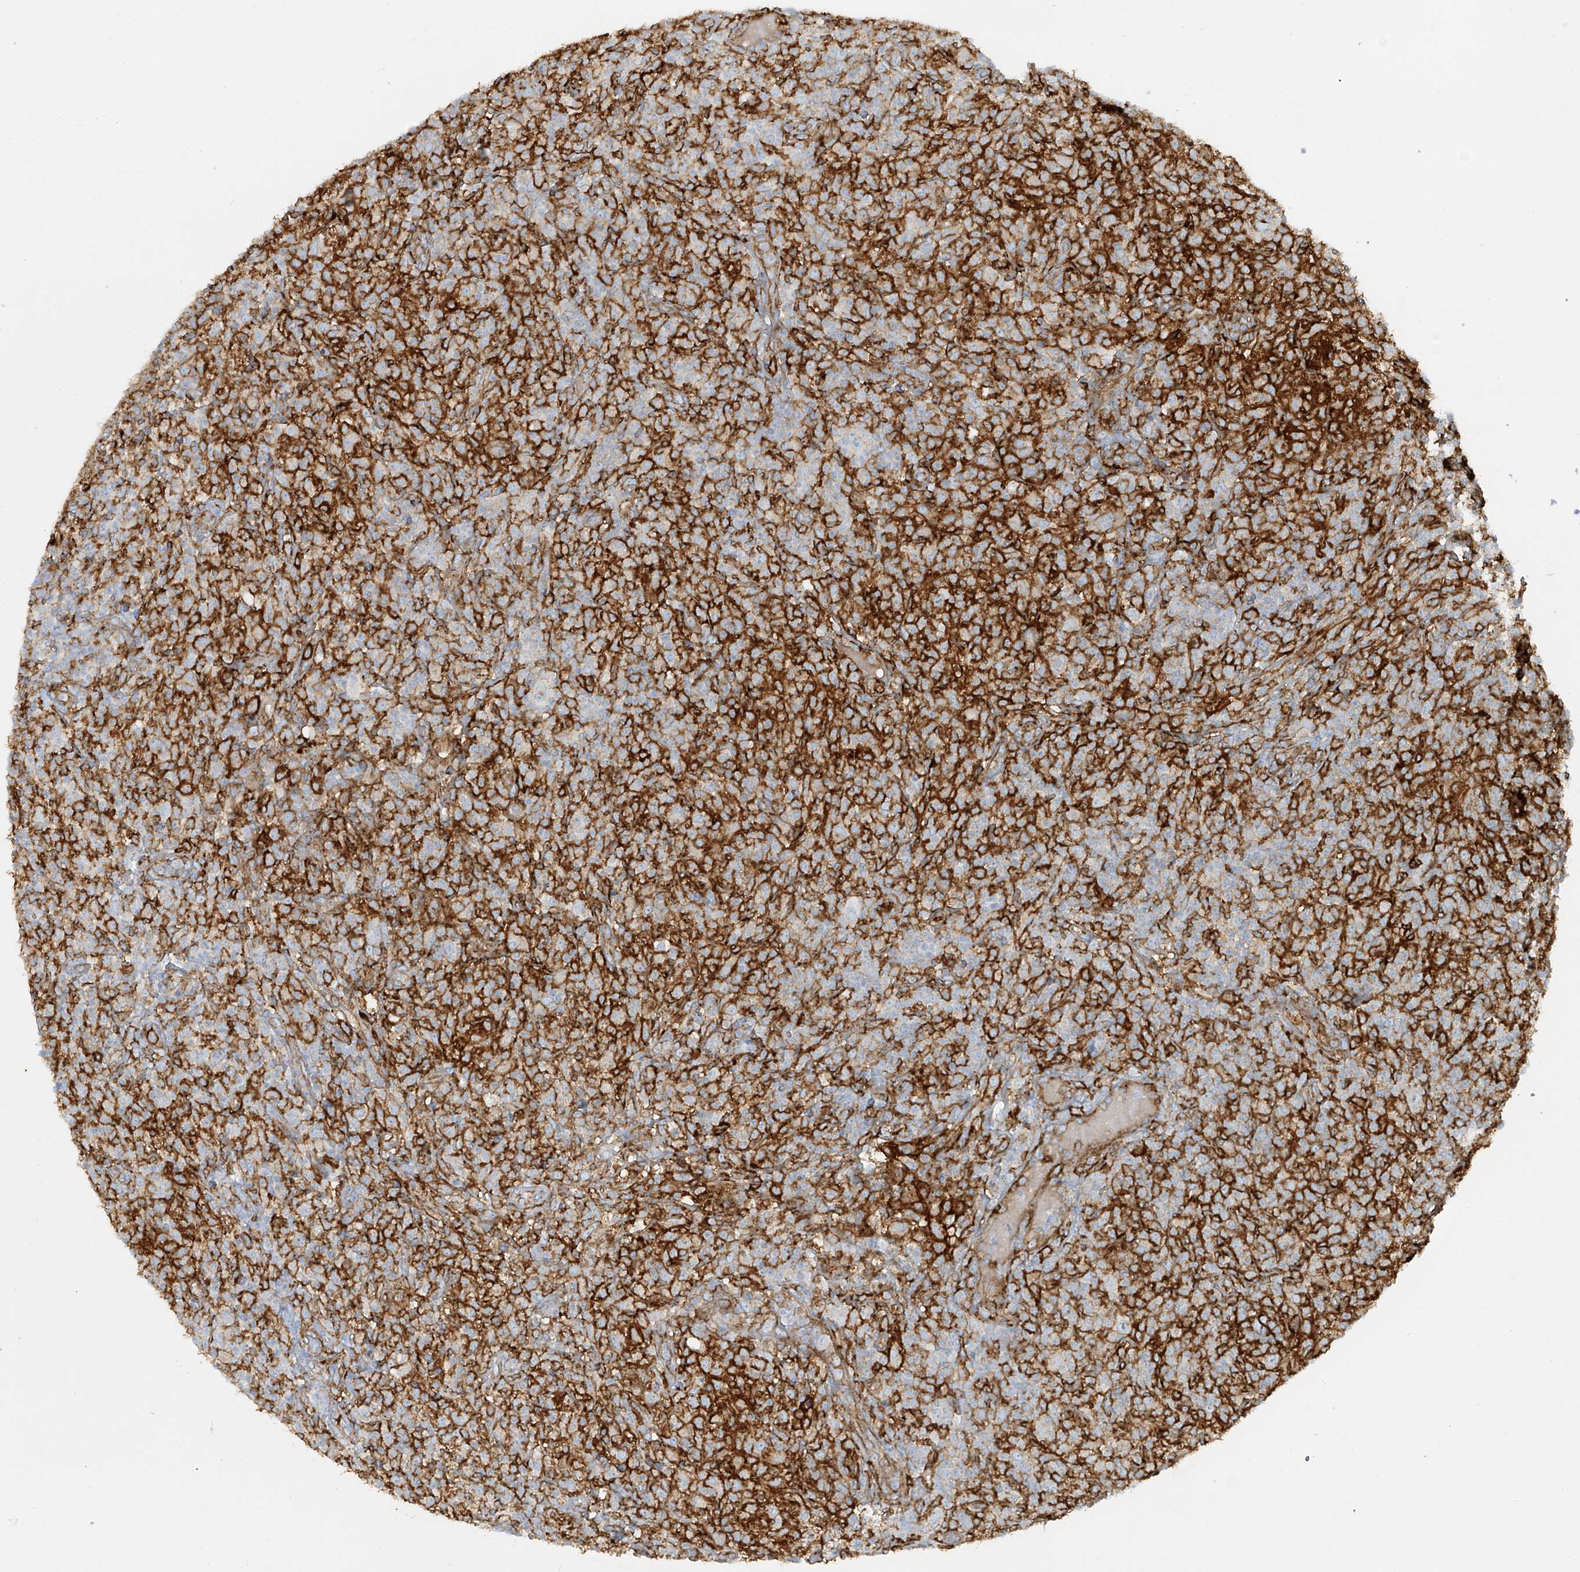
{"staining": {"intensity": "negative", "quantity": "none", "location": "none"}, "tissue": "lymphoma", "cell_type": "Tumor cells", "image_type": "cancer", "snomed": [{"axis": "morphology", "description": "Hodgkin's disease, NOS"}, {"axis": "topography", "description": "Lymph node"}], "caption": "Hodgkin's disease stained for a protein using IHC reveals no staining tumor cells.", "gene": "VAMP5", "patient": {"sex": "male", "age": 70}}